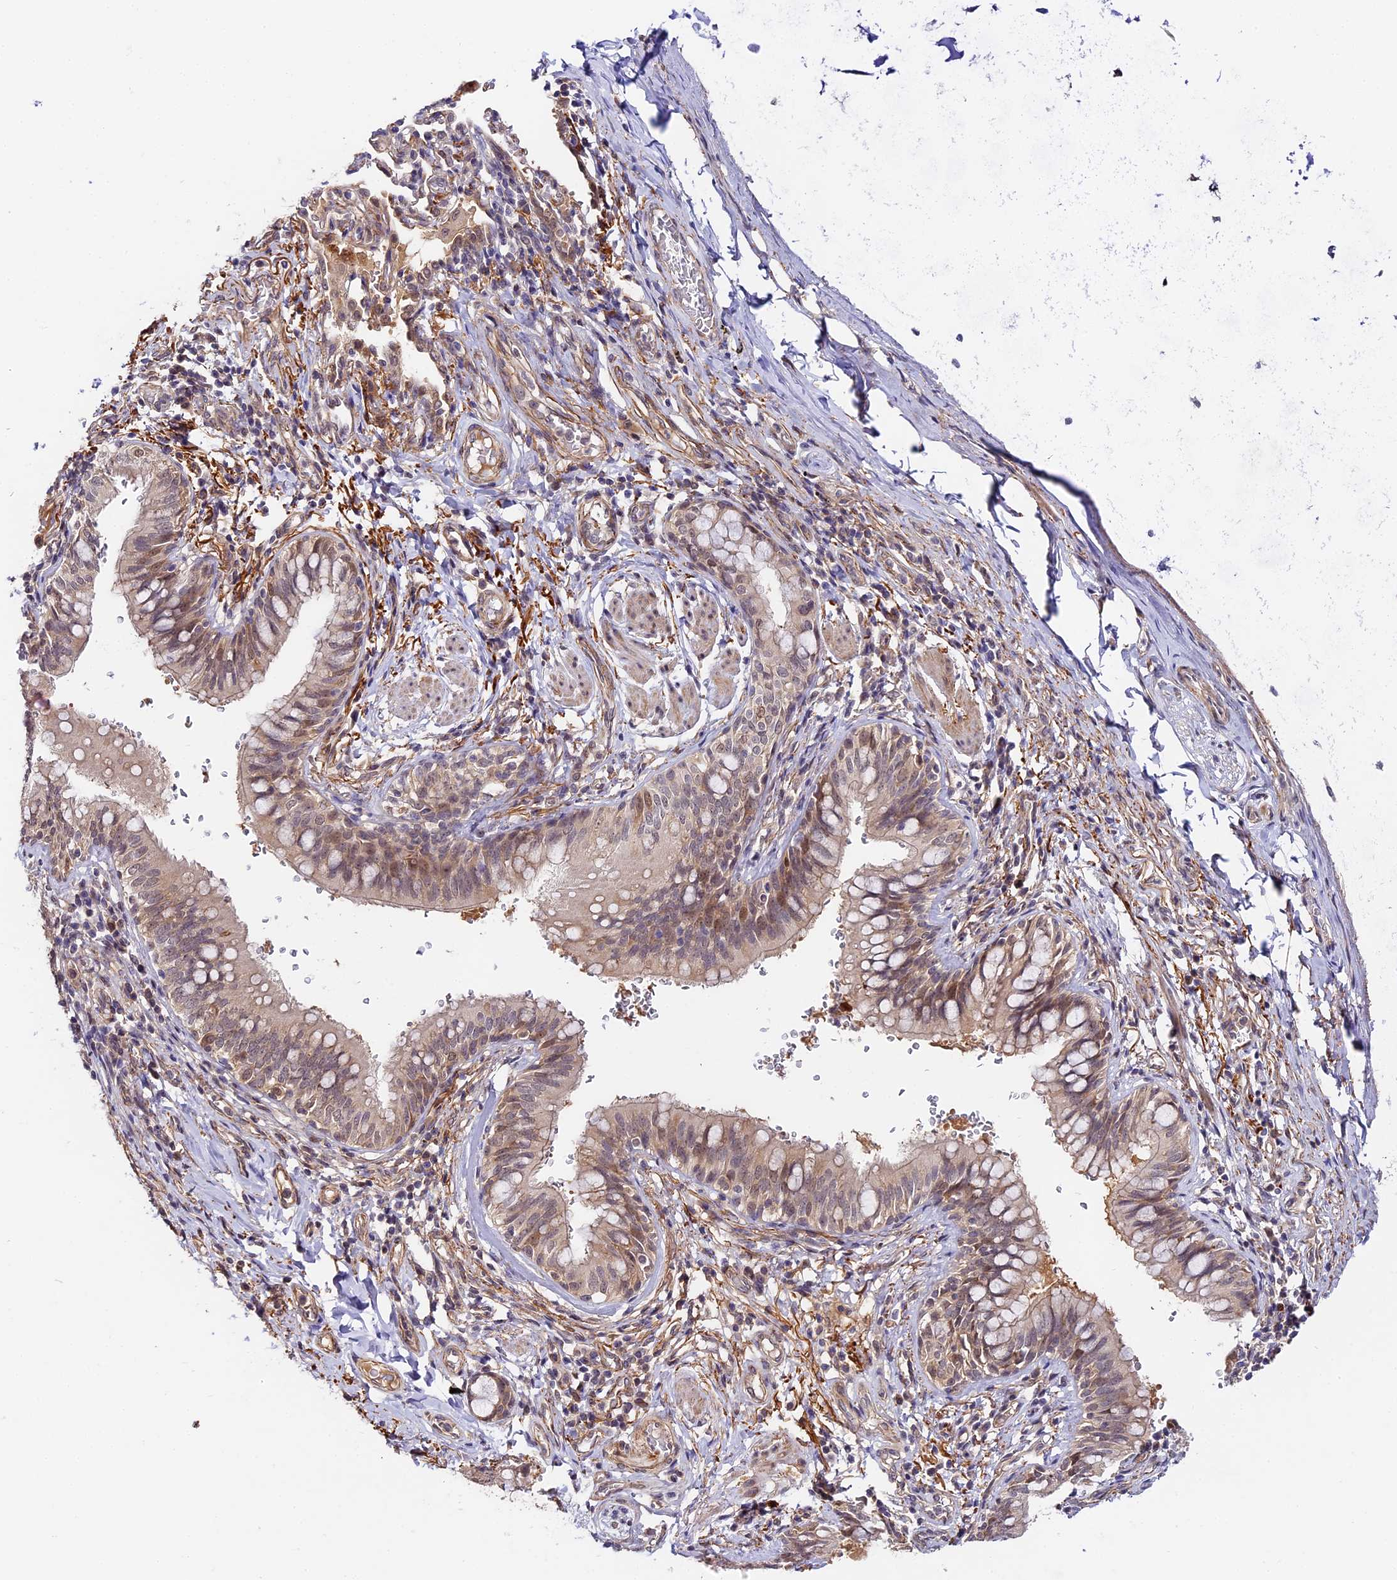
{"staining": {"intensity": "moderate", "quantity": "25%-75%", "location": "cytoplasmic/membranous,nuclear"}, "tissue": "bronchus", "cell_type": "Respiratory epithelial cells", "image_type": "normal", "snomed": [{"axis": "morphology", "description": "Normal tissue, NOS"}, {"axis": "topography", "description": "Cartilage tissue"}, {"axis": "topography", "description": "Bronchus"}], "caption": "A photomicrograph of bronchus stained for a protein demonstrates moderate cytoplasmic/membranous,nuclear brown staining in respiratory epithelial cells.", "gene": "IMPACT", "patient": {"sex": "female", "age": 36}}